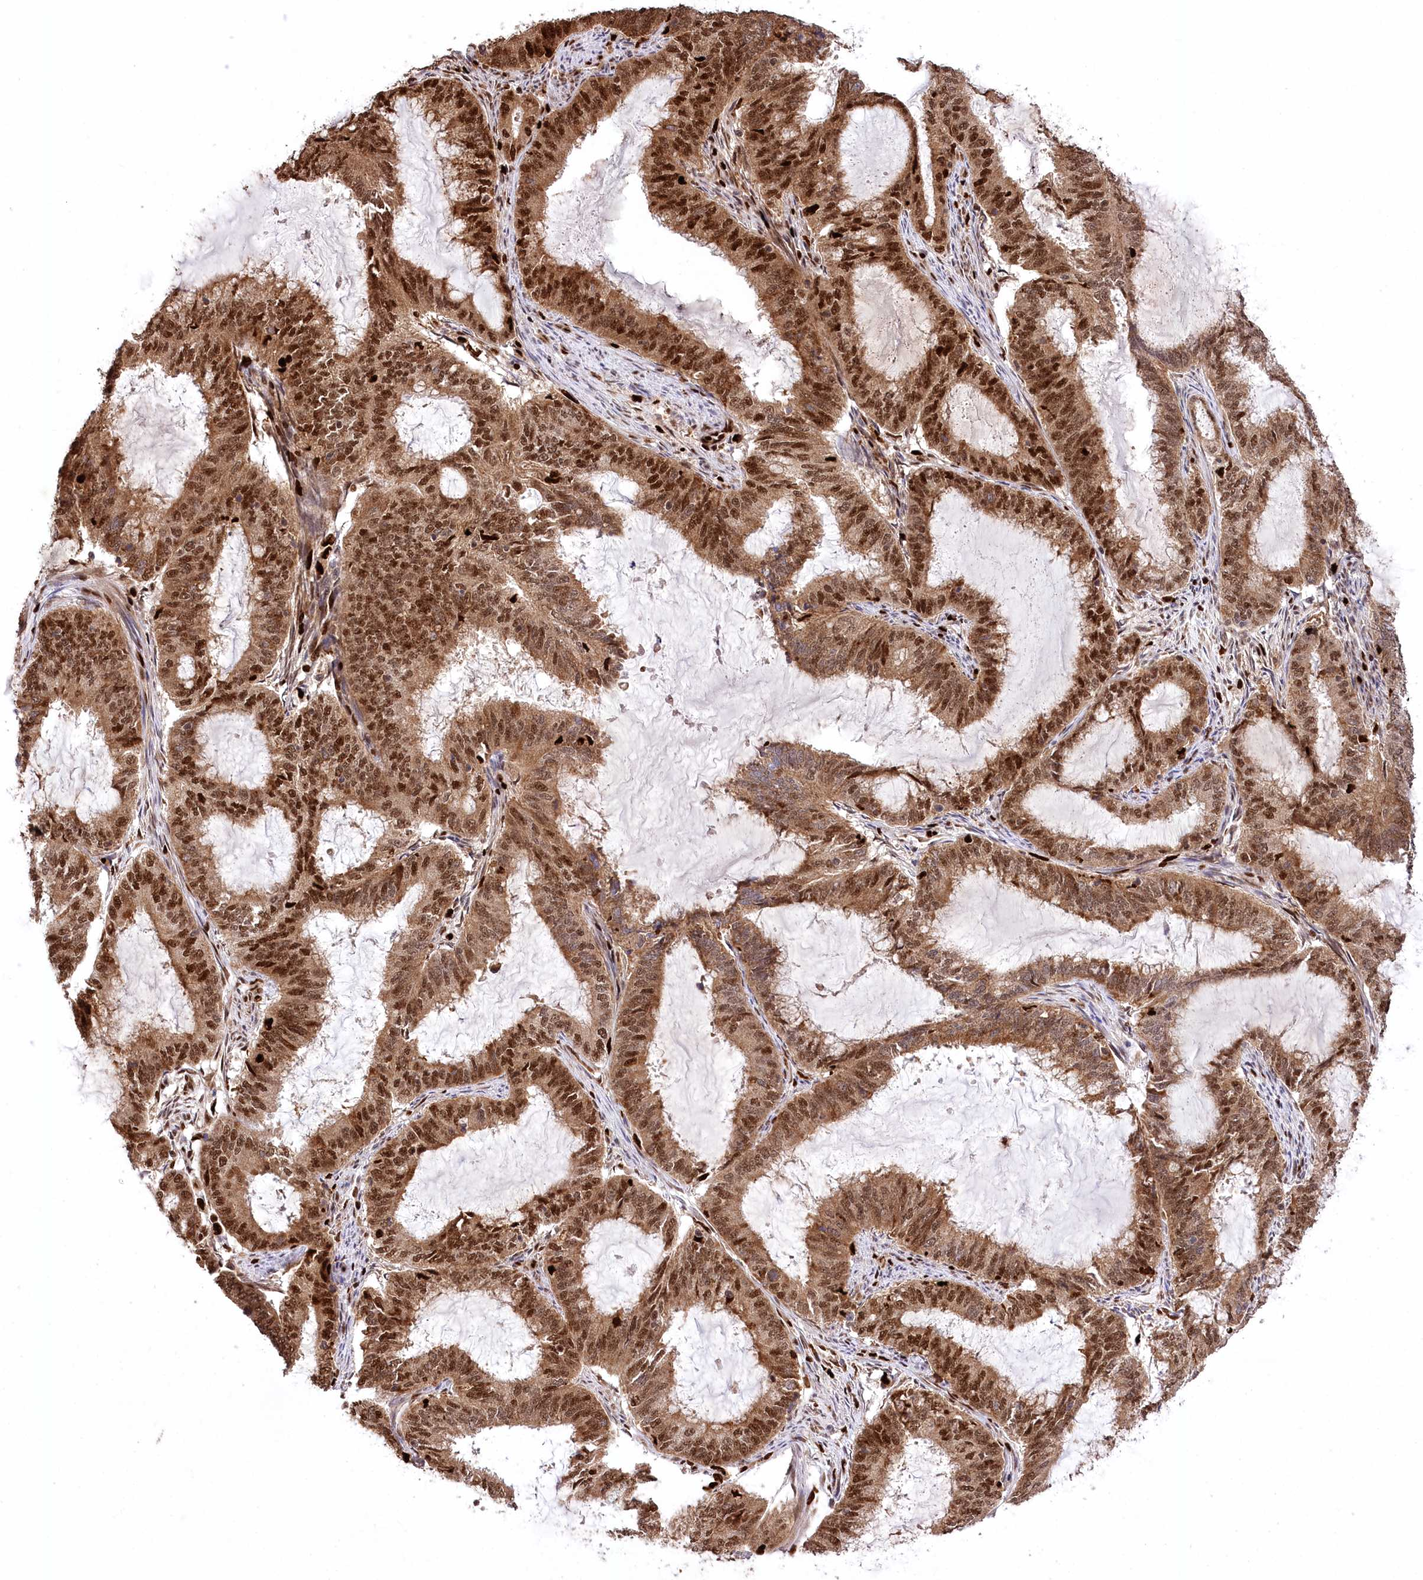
{"staining": {"intensity": "strong", "quantity": ">75%", "location": "cytoplasmic/membranous,nuclear"}, "tissue": "endometrial cancer", "cell_type": "Tumor cells", "image_type": "cancer", "snomed": [{"axis": "morphology", "description": "Adenocarcinoma, NOS"}, {"axis": "topography", "description": "Endometrium"}], "caption": "This is an image of IHC staining of endometrial cancer, which shows strong staining in the cytoplasmic/membranous and nuclear of tumor cells.", "gene": "FIGN", "patient": {"sex": "female", "age": 51}}